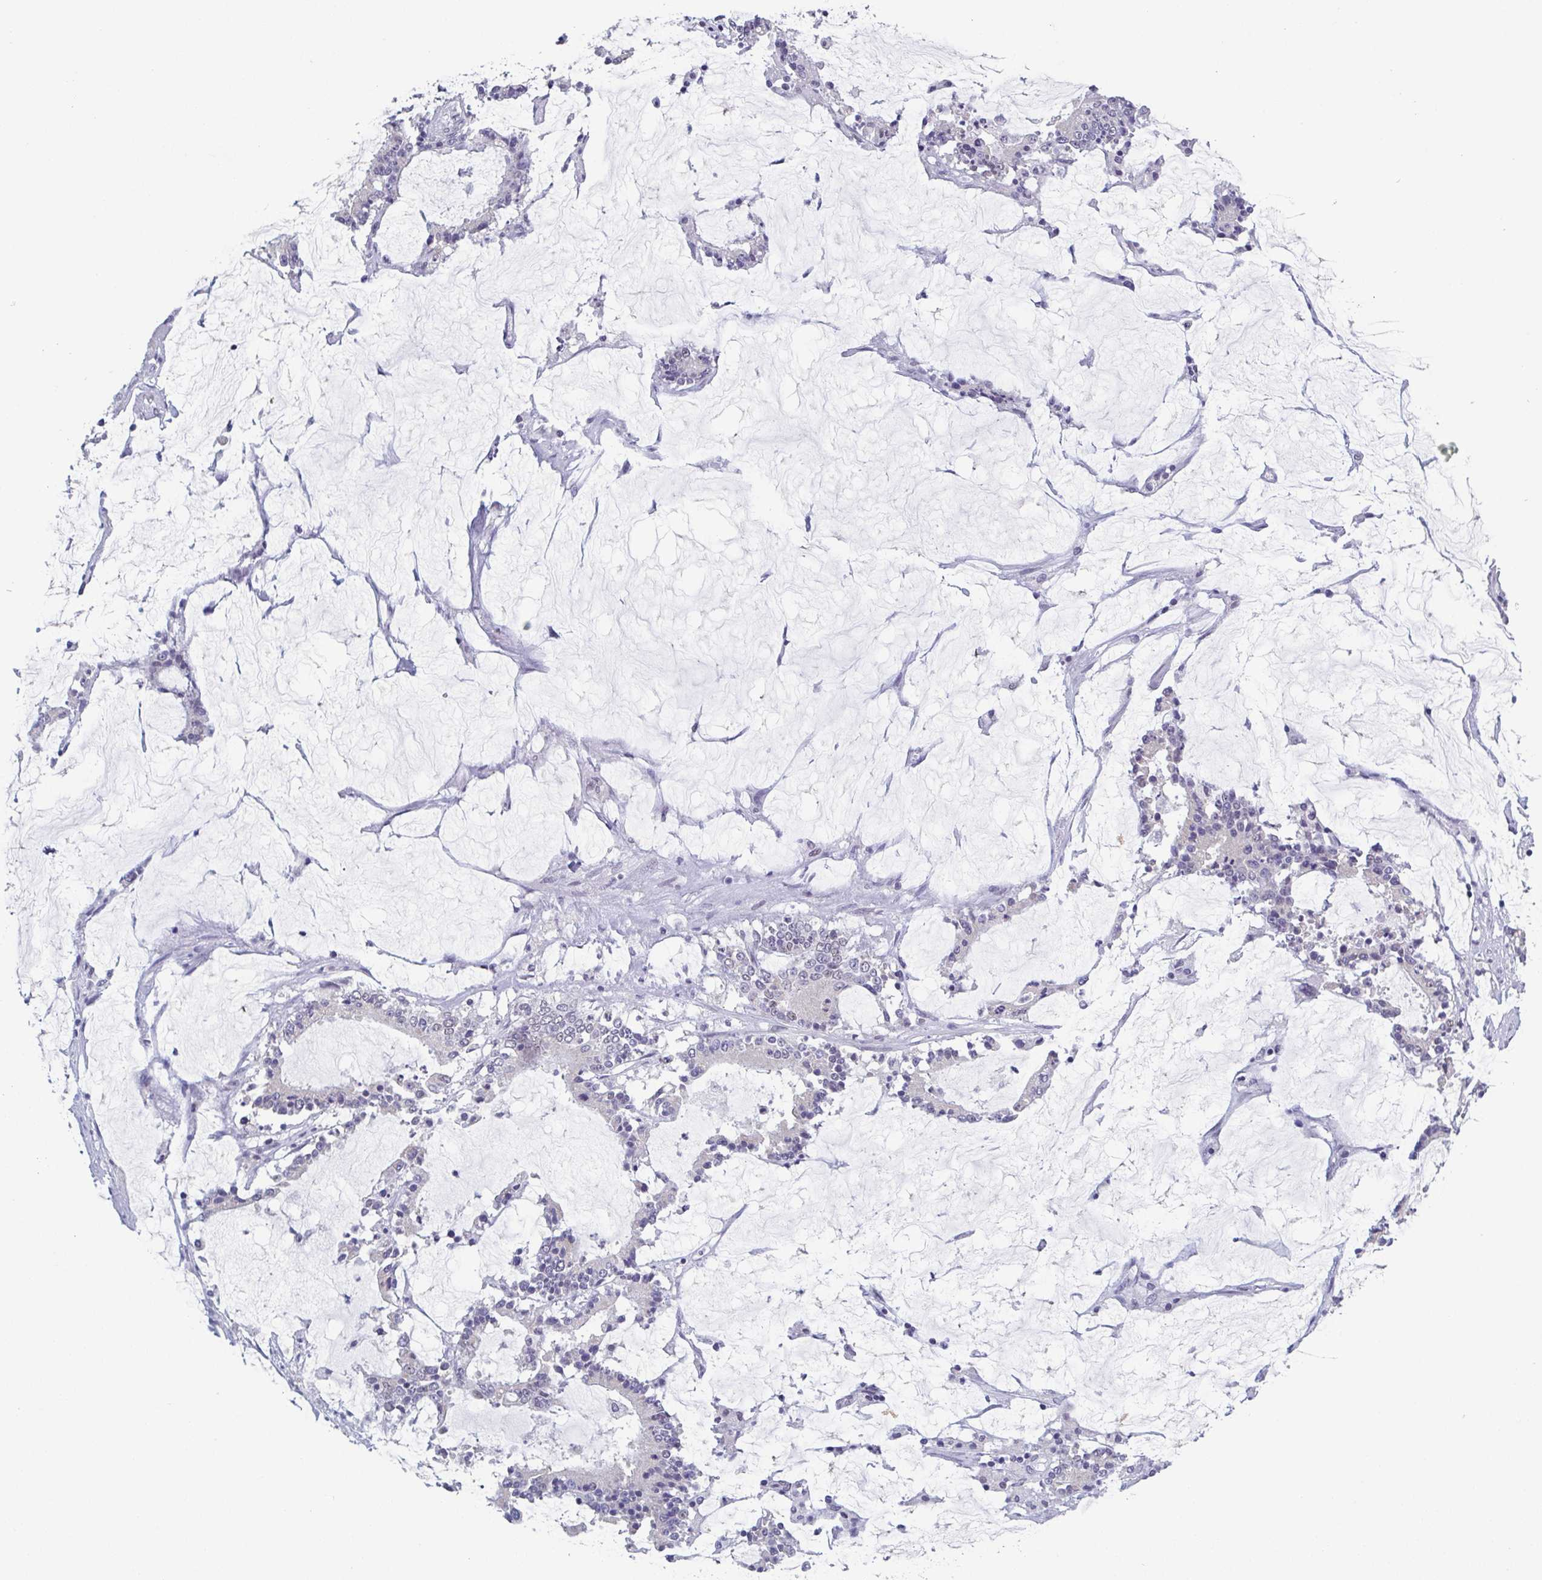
{"staining": {"intensity": "negative", "quantity": "none", "location": "none"}, "tissue": "stomach cancer", "cell_type": "Tumor cells", "image_type": "cancer", "snomed": [{"axis": "morphology", "description": "Adenocarcinoma, NOS"}, {"axis": "topography", "description": "Stomach, upper"}], "caption": "Immunohistochemical staining of adenocarcinoma (stomach) exhibits no significant staining in tumor cells. (Brightfield microscopy of DAB IHC at high magnification).", "gene": "TMEM92", "patient": {"sex": "male", "age": 68}}